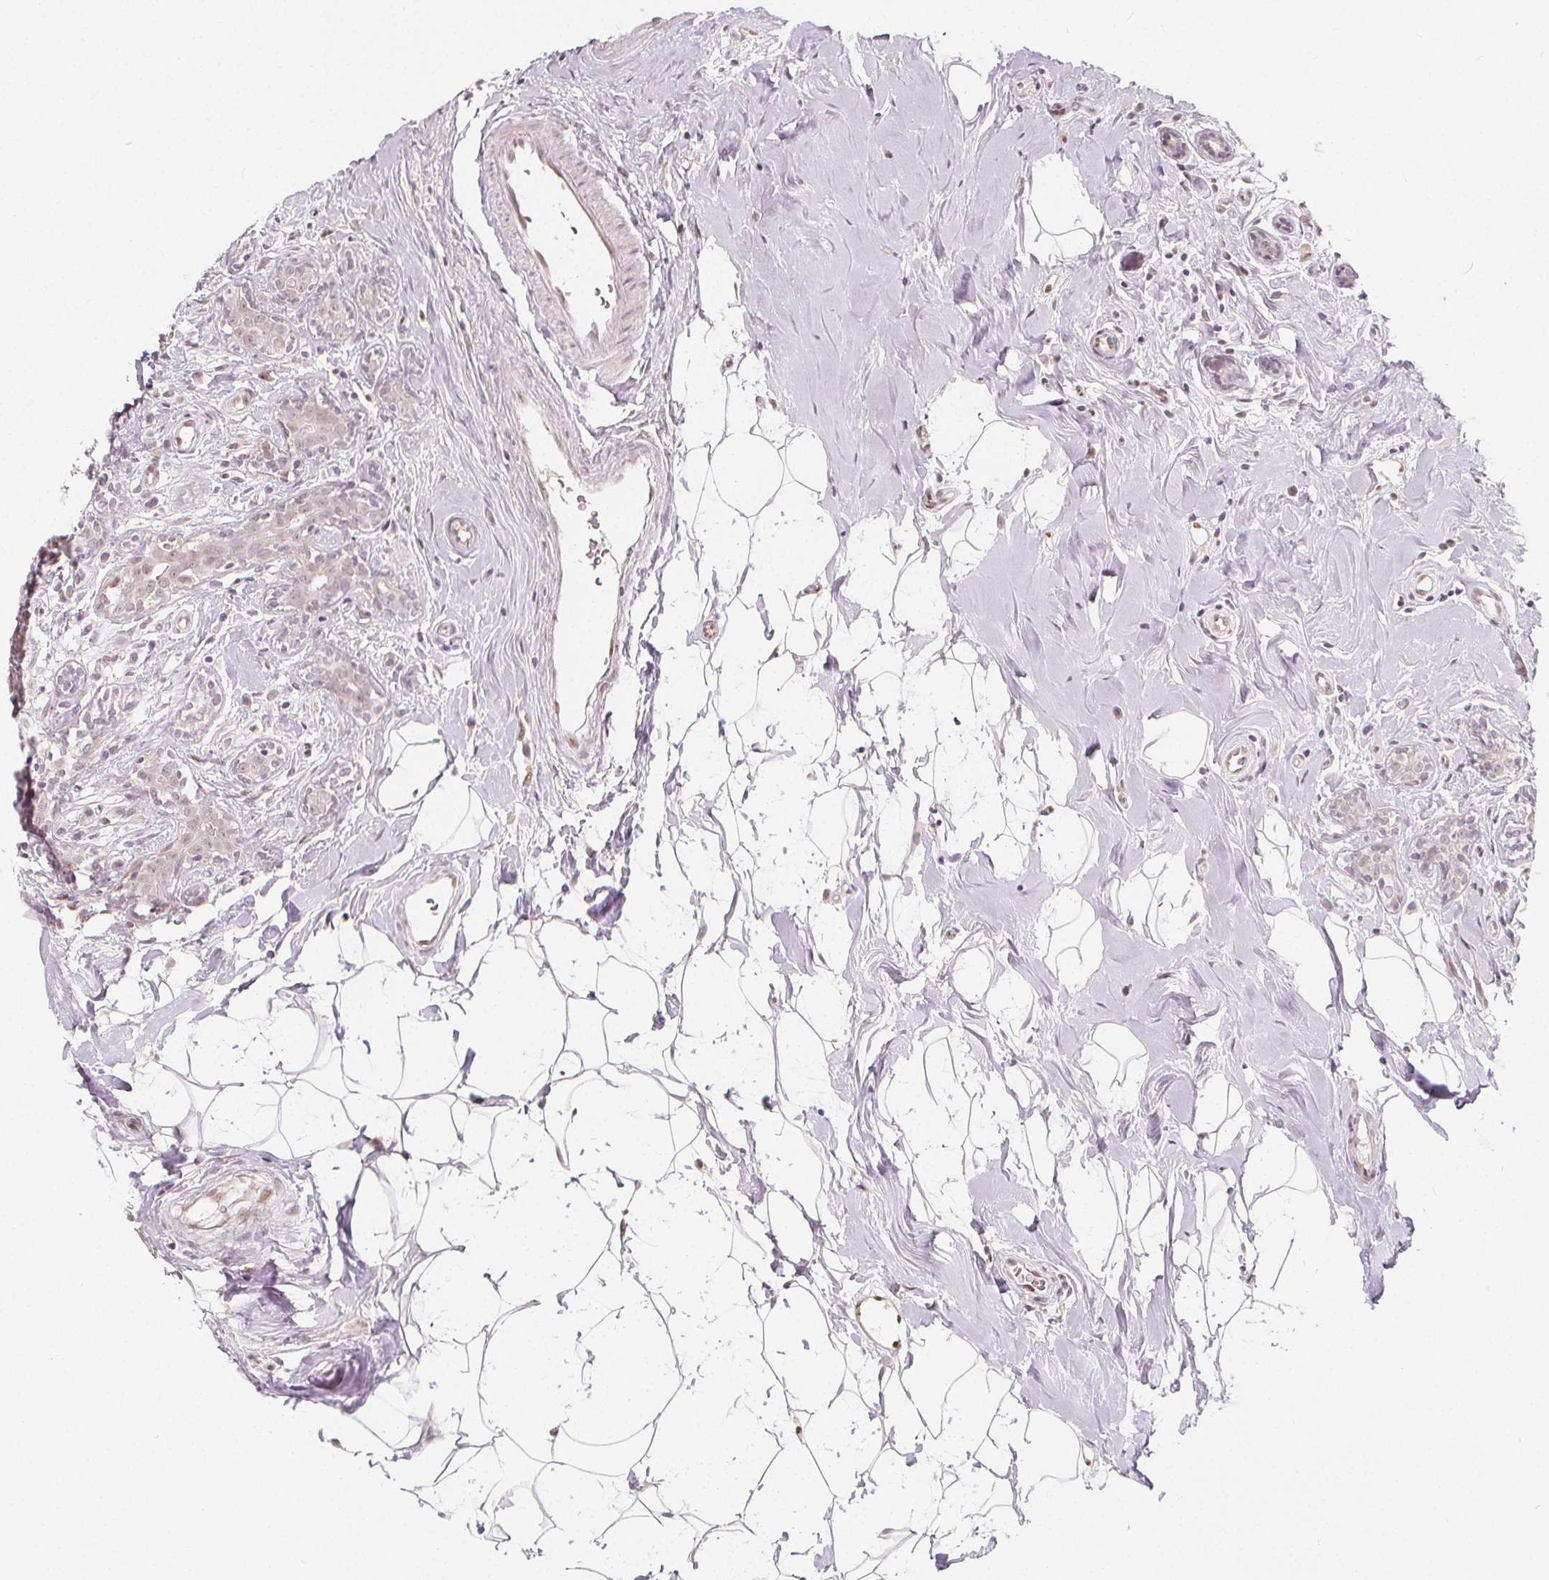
{"staining": {"intensity": "negative", "quantity": "none", "location": "none"}, "tissue": "breast cancer", "cell_type": "Tumor cells", "image_type": "cancer", "snomed": [{"axis": "morphology", "description": "Normal tissue, NOS"}, {"axis": "morphology", "description": "Duct carcinoma"}, {"axis": "topography", "description": "Breast"}], "caption": "Immunohistochemistry (IHC) of human breast cancer (intraductal carcinoma) demonstrates no staining in tumor cells.", "gene": "DRC3", "patient": {"sex": "female", "age": 43}}